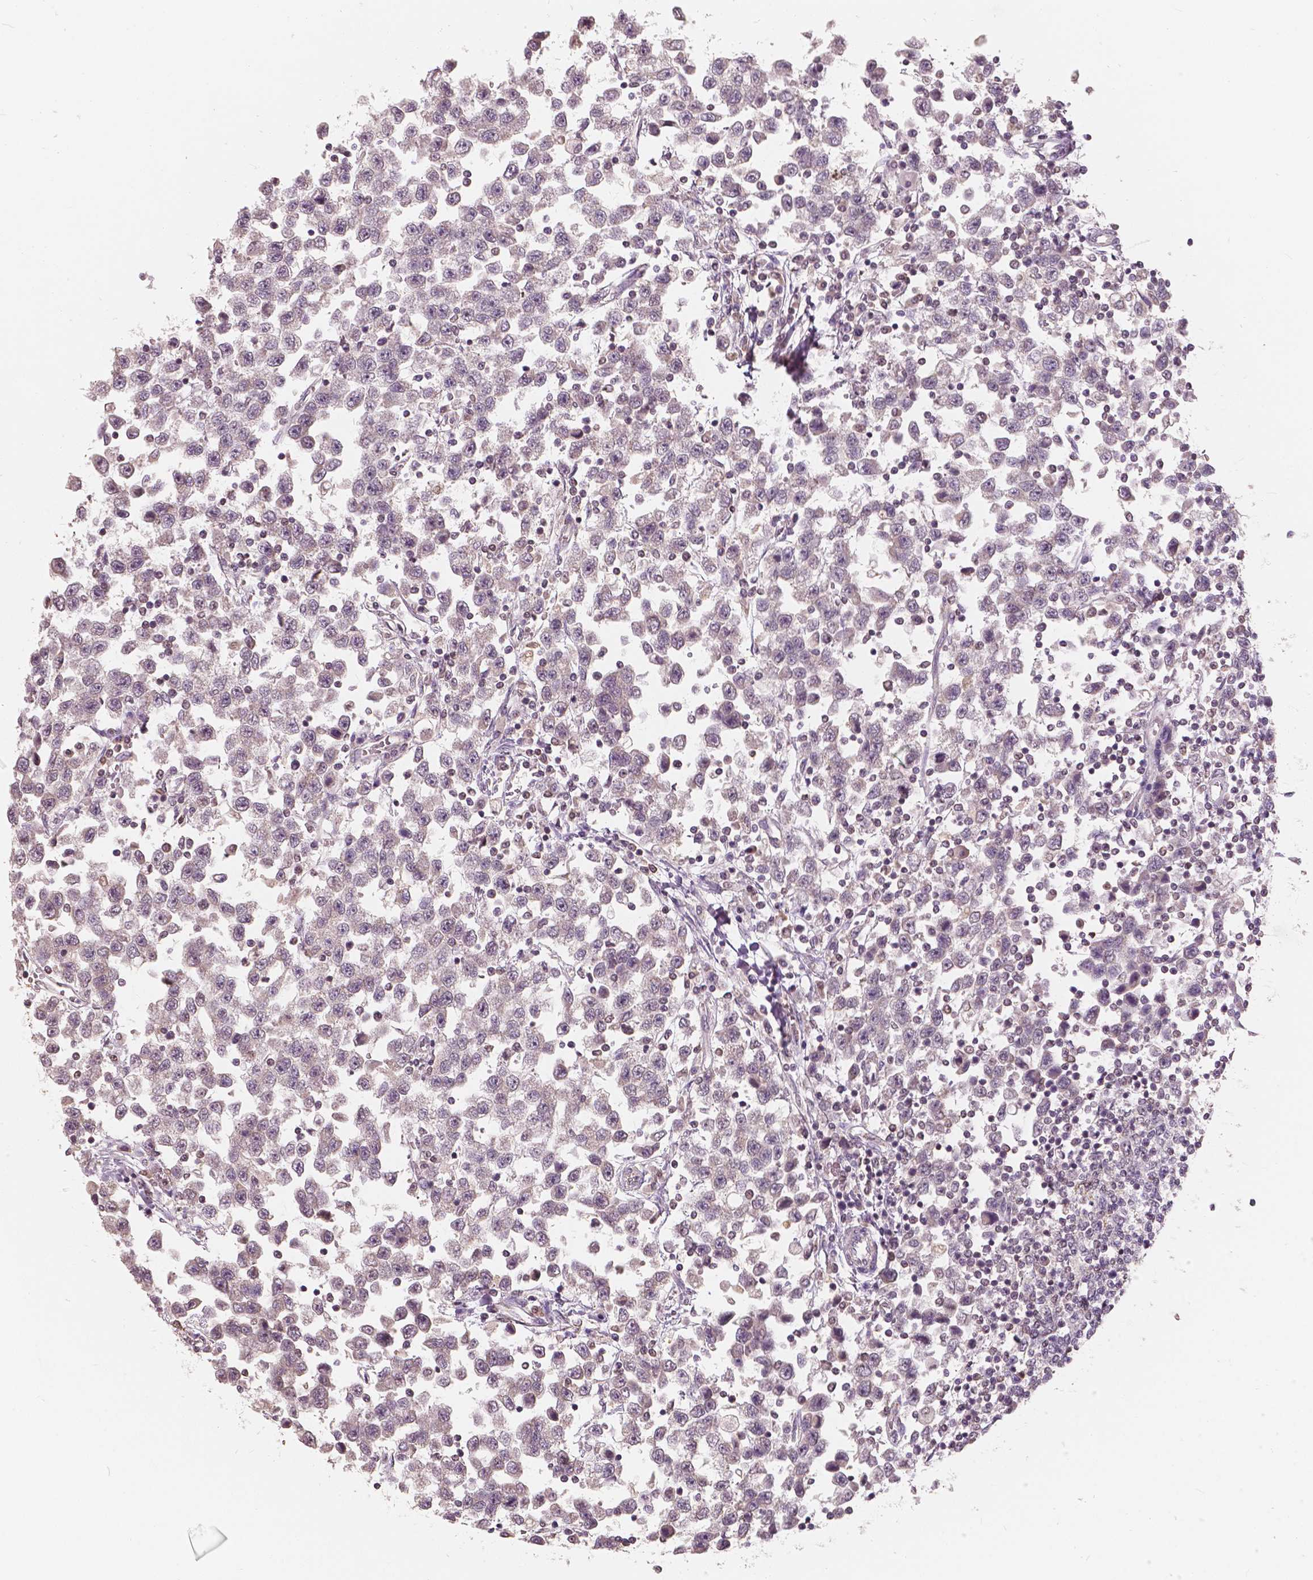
{"staining": {"intensity": "negative", "quantity": "none", "location": "none"}, "tissue": "testis cancer", "cell_type": "Tumor cells", "image_type": "cancer", "snomed": [{"axis": "morphology", "description": "Seminoma, NOS"}, {"axis": "topography", "description": "Testis"}], "caption": "Human testis seminoma stained for a protein using immunohistochemistry reveals no expression in tumor cells.", "gene": "SAT2", "patient": {"sex": "male", "age": 34}}